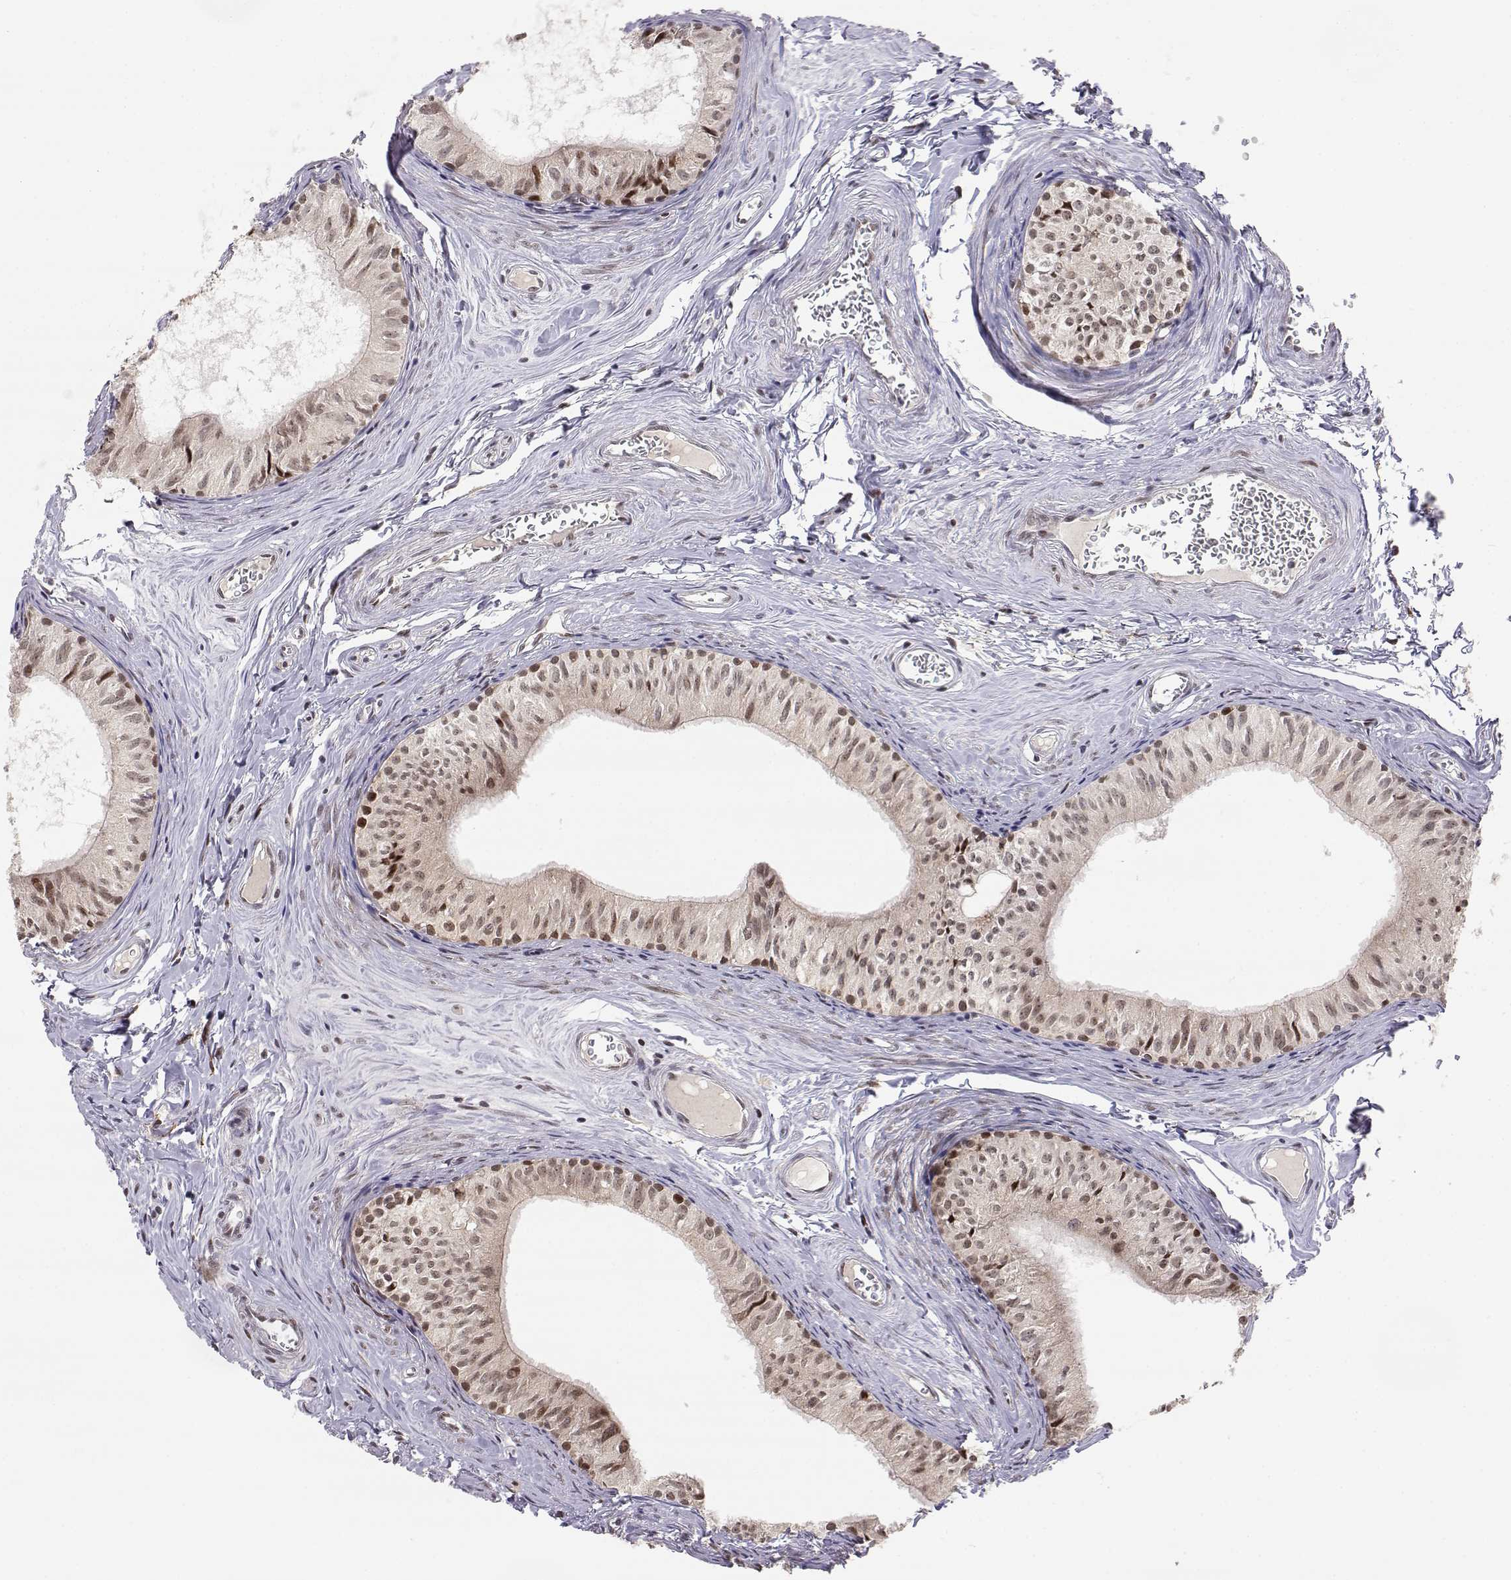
{"staining": {"intensity": "moderate", "quantity": "25%-75%", "location": "nuclear"}, "tissue": "epididymis", "cell_type": "Glandular cells", "image_type": "normal", "snomed": [{"axis": "morphology", "description": "Normal tissue, NOS"}, {"axis": "topography", "description": "Epididymis"}], "caption": "A micrograph showing moderate nuclear positivity in about 25%-75% of glandular cells in benign epididymis, as visualized by brown immunohistochemical staining.", "gene": "BRCA1", "patient": {"sex": "male", "age": 52}}